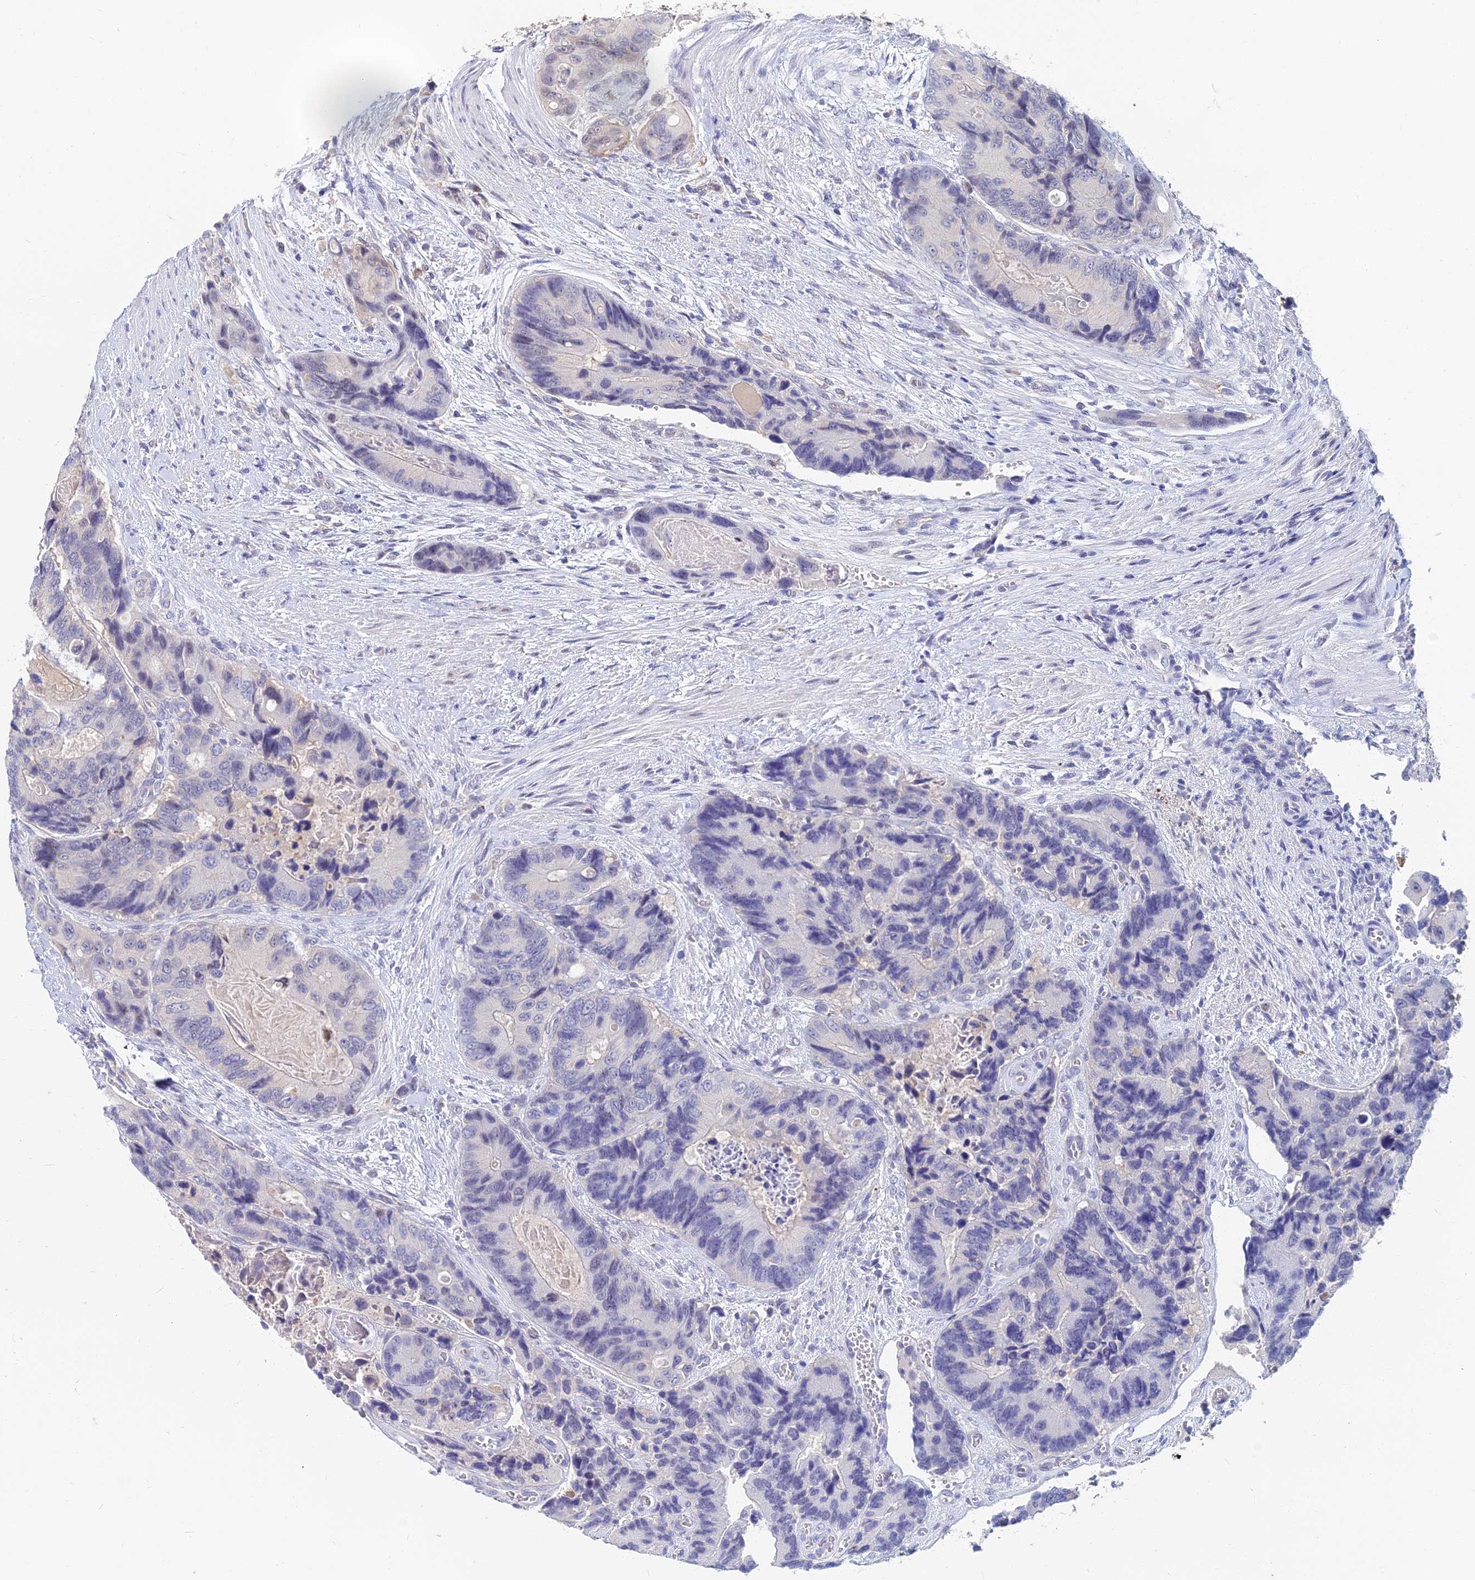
{"staining": {"intensity": "negative", "quantity": "none", "location": "none"}, "tissue": "colorectal cancer", "cell_type": "Tumor cells", "image_type": "cancer", "snomed": [{"axis": "morphology", "description": "Adenocarcinoma, NOS"}, {"axis": "topography", "description": "Colon"}], "caption": "This micrograph is of adenocarcinoma (colorectal) stained with IHC to label a protein in brown with the nuclei are counter-stained blue. There is no positivity in tumor cells.", "gene": "B3GALT4", "patient": {"sex": "male", "age": 84}}